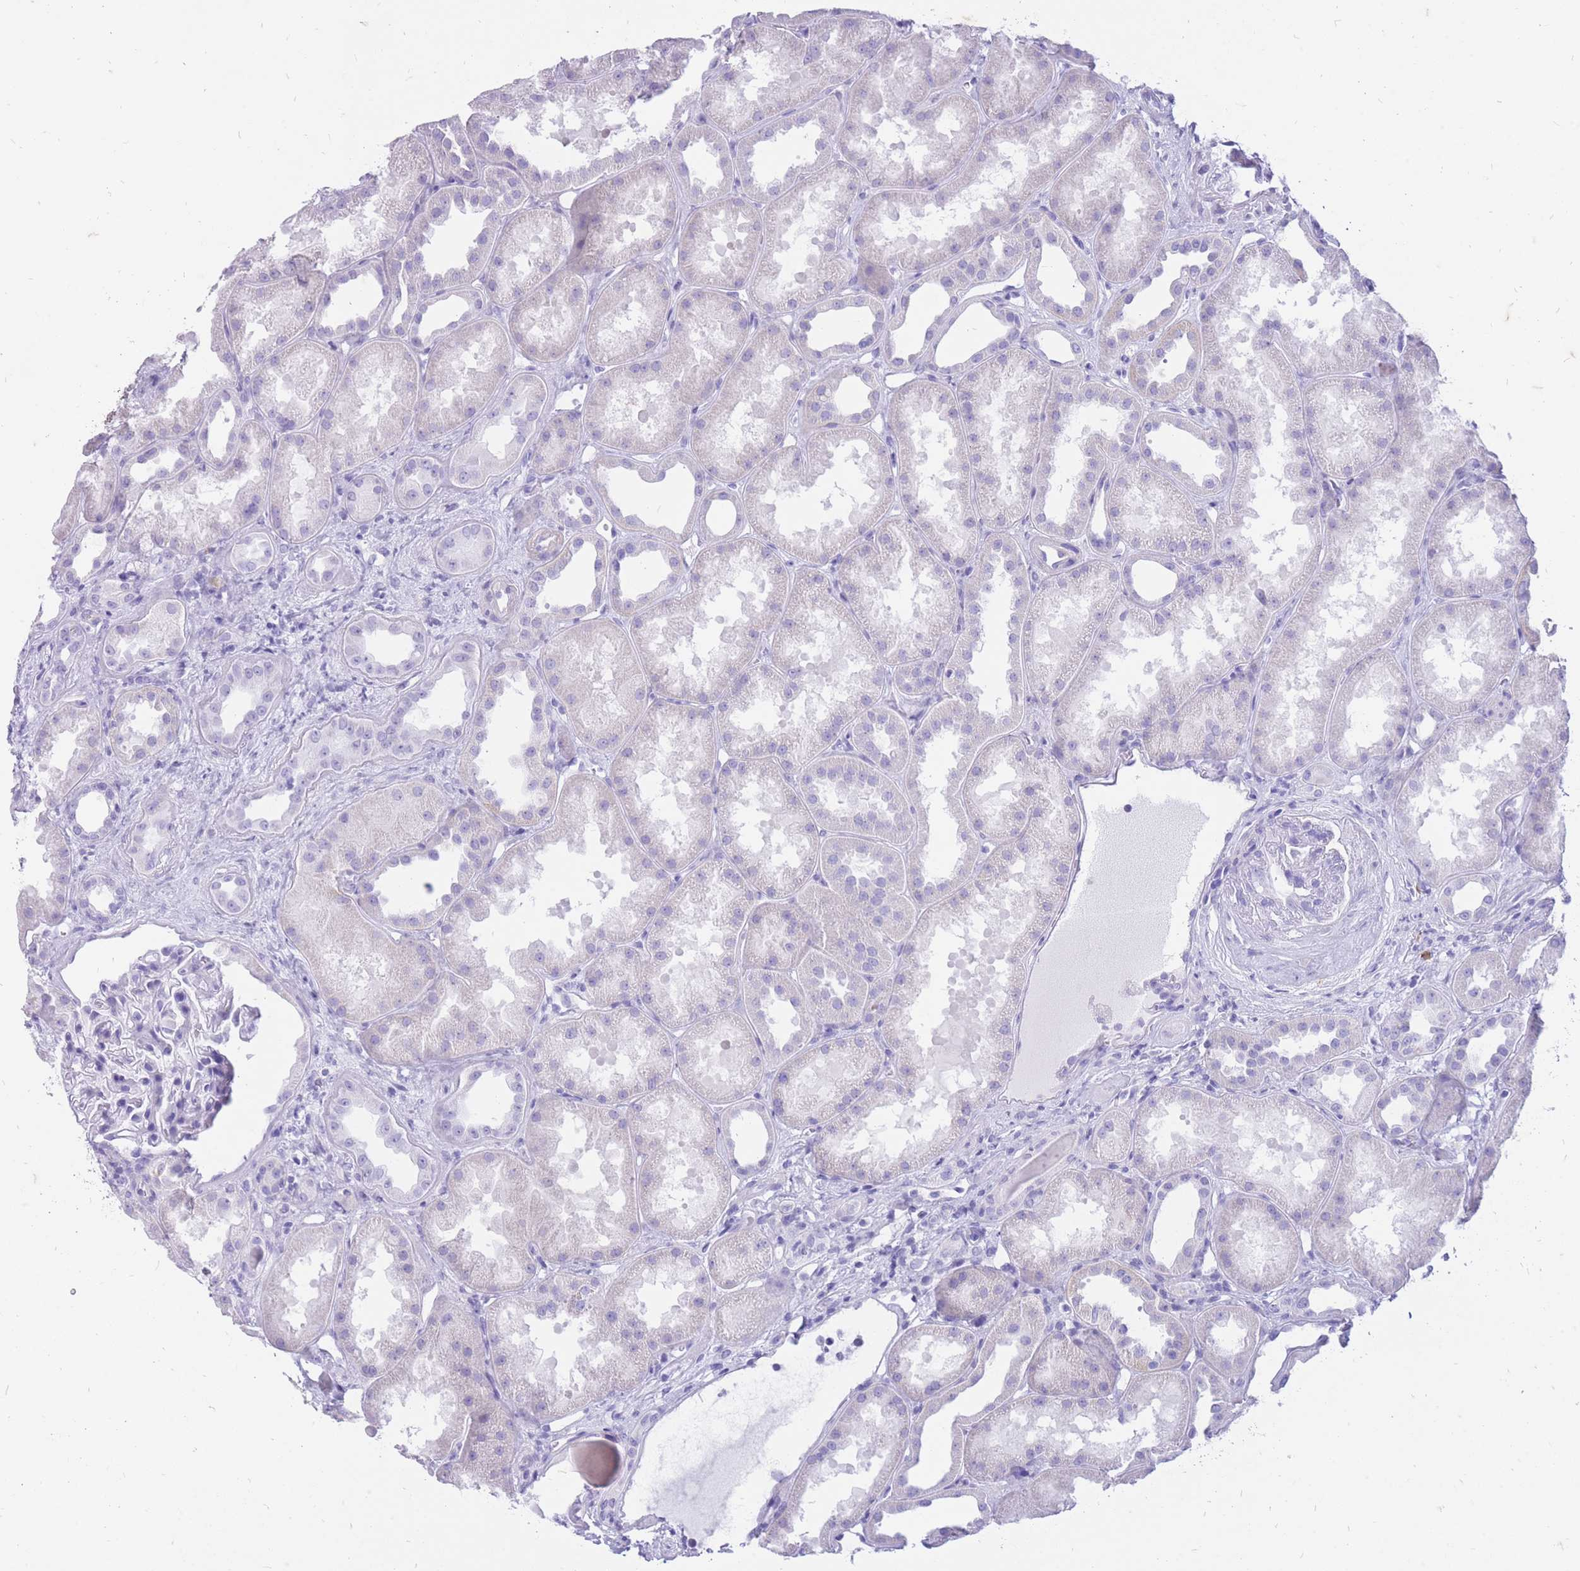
{"staining": {"intensity": "negative", "quantity": "none", "location": "none"}, "tissue": "kidney", "cell_type": "Cells in glomeruli", "image_type": "normal", "snomed": [{"axis": "morphology", "description": "Normal tissue, NOS"}, {"axis": "topography", "description": "Kidney"}], "caption": "Immunohistochemical staining of benign kidney displays no significant expression in cells in glomeruli.", "gene": "ZFP37", "patient": {"sex": "male", "age": 61}}